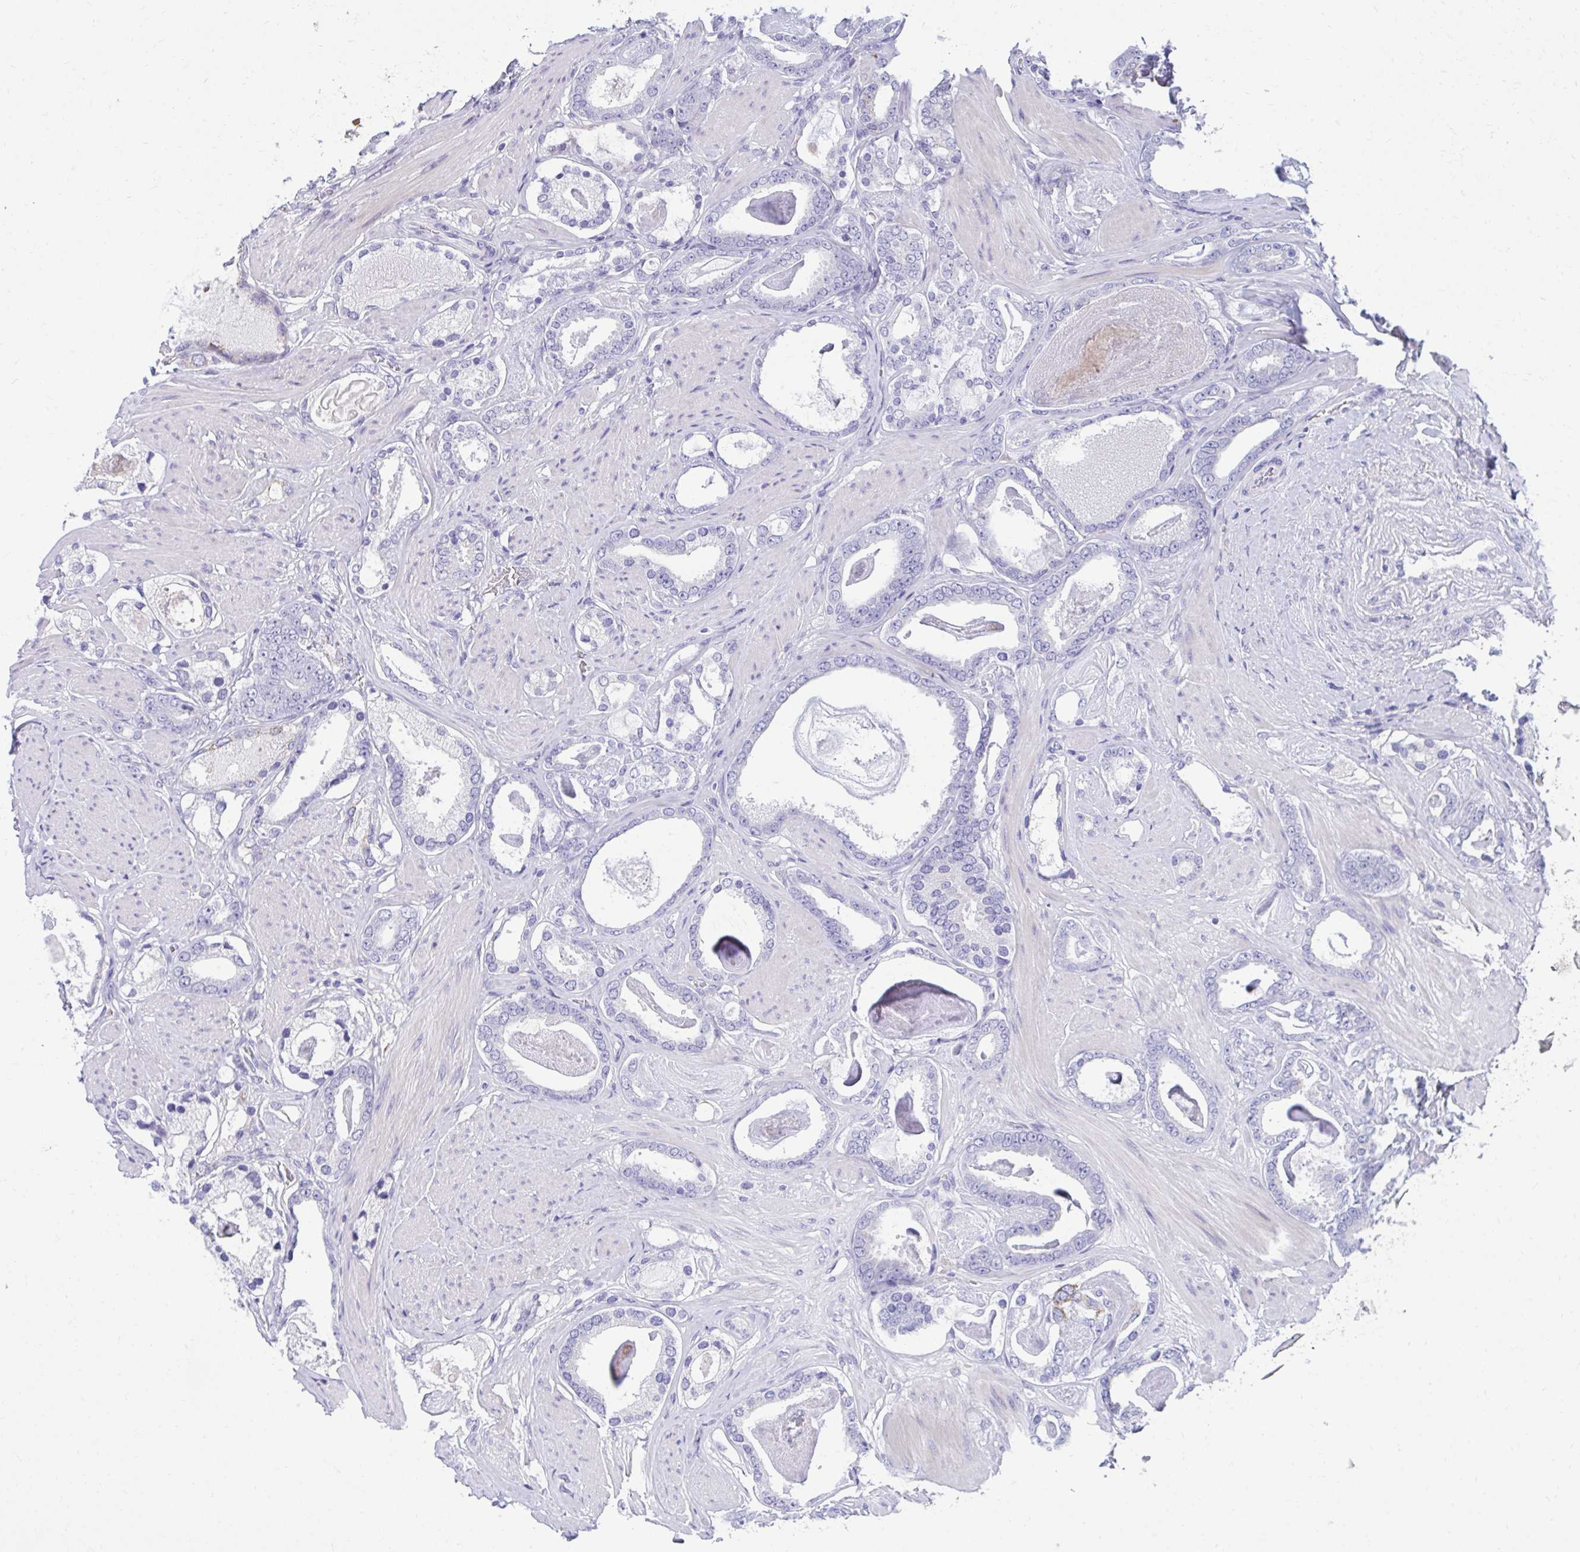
{"staining": {"intensity": "negative", "quantity": "none", "location": "none"}, "tissue": "prostate cancer", "cell_type": "Tumor cells", "image_type": "cancer", "snomed": [{"axis": "morphology", "description": "Adenocarcinoma, High grade"}, {"axis": "topography", "description": "Prostate"}], "caption": "This is a photomicrograph of immunohistochemistry staining of prostate cancer, which shows no staining in tumor cells.", "gene": "AIG1", "patient": {"sex": "male", "age": 63}}